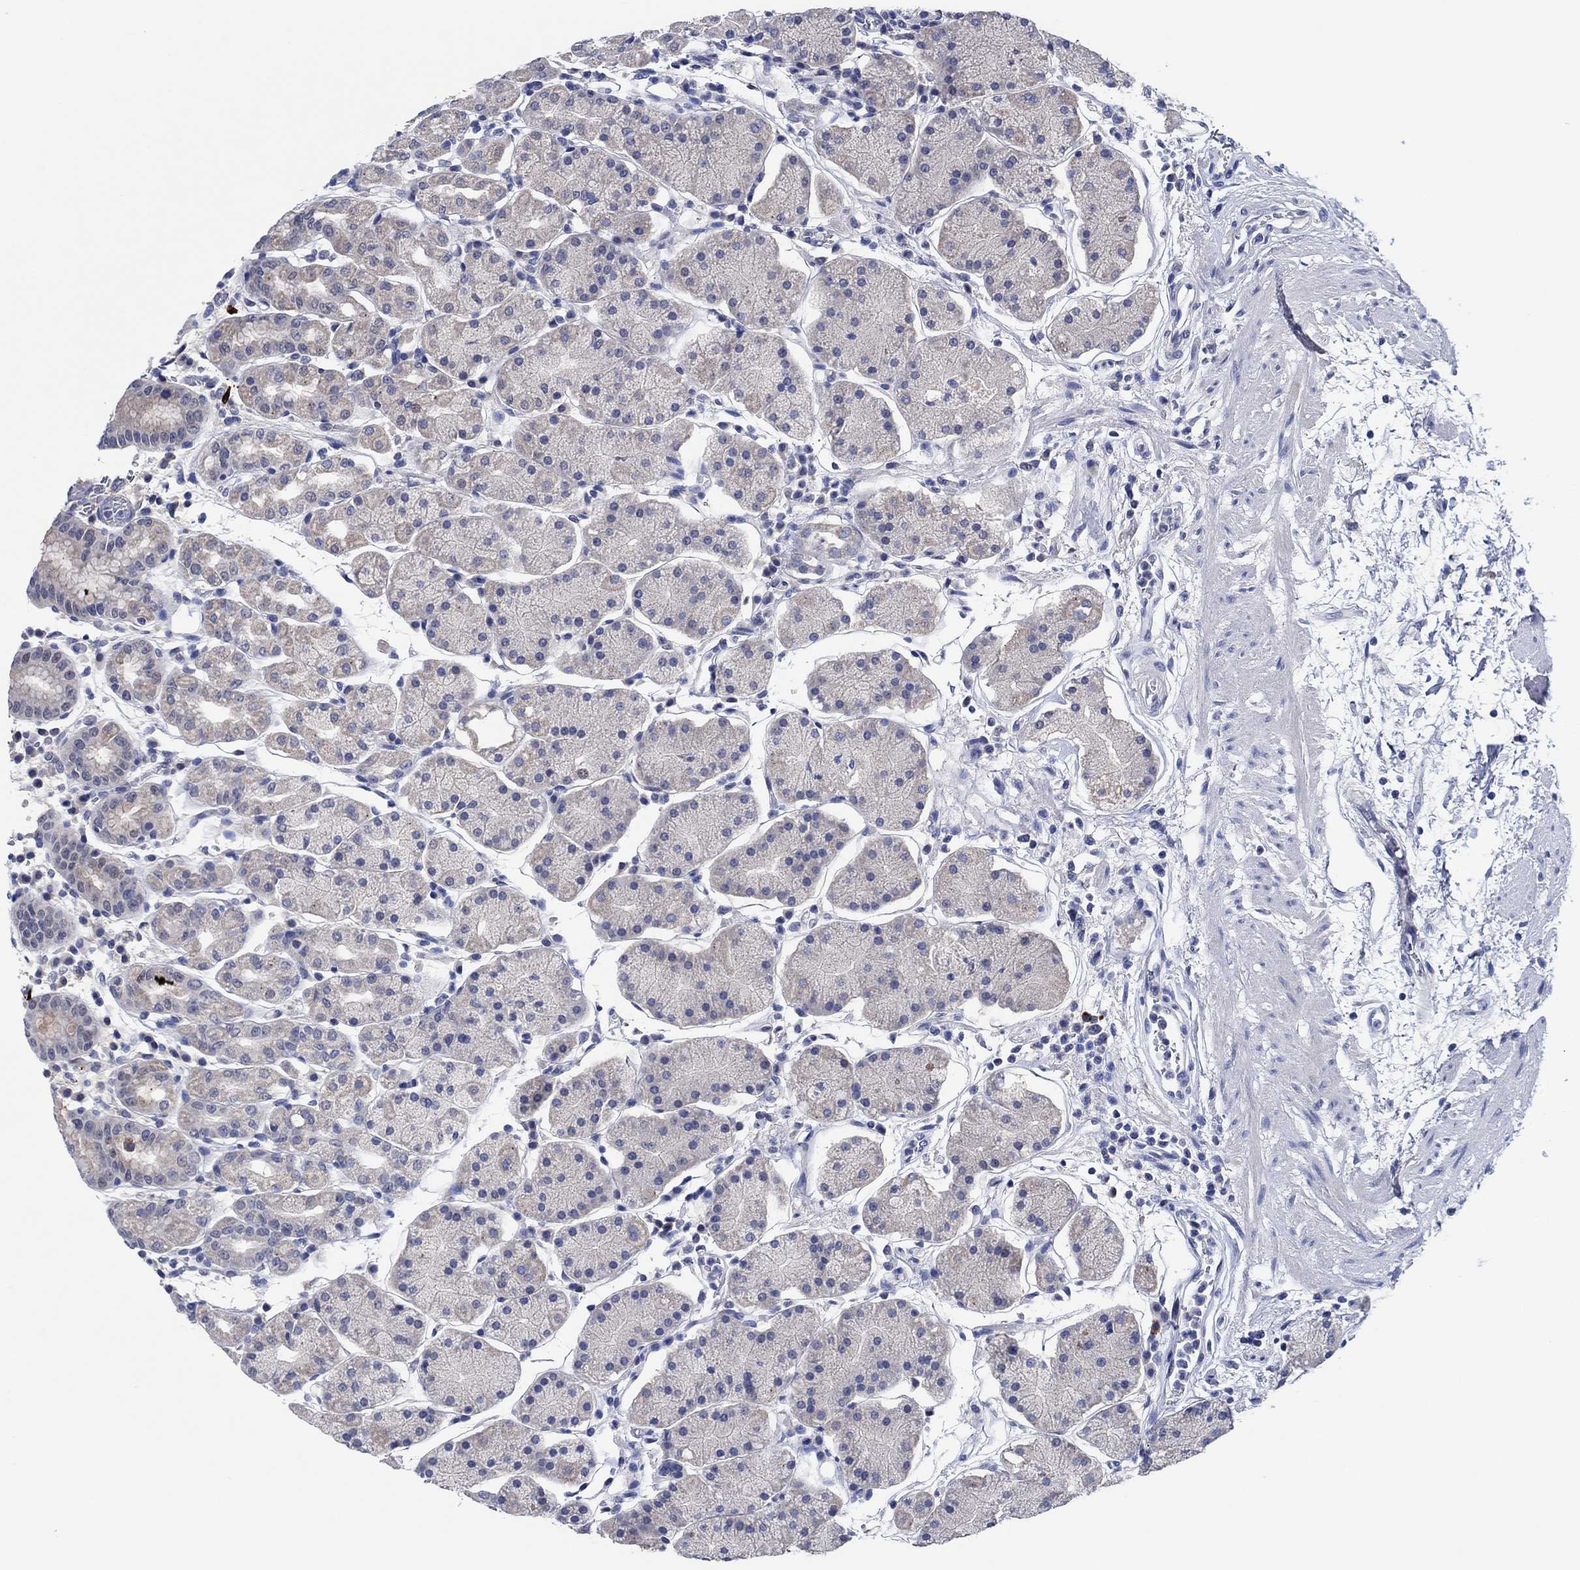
{"staining": {"intensity": "weak", "quantity": "<25%", "location": "cytoplasmic/membranous"}, "tissue": "stomach", "cell_type": "Glandular cells", "image_type": "normal", "snomed": [{"axis": "morphology", "description": "Normal tissue, NOS"}, {"axis": "topography", "description": "Stomach"}], "caption": "Photomicrograph shows no protein positivity in glandular cells of normal stomach.", "gene": "PRRT3", "patient": {"sex": "male", "age": 54}}